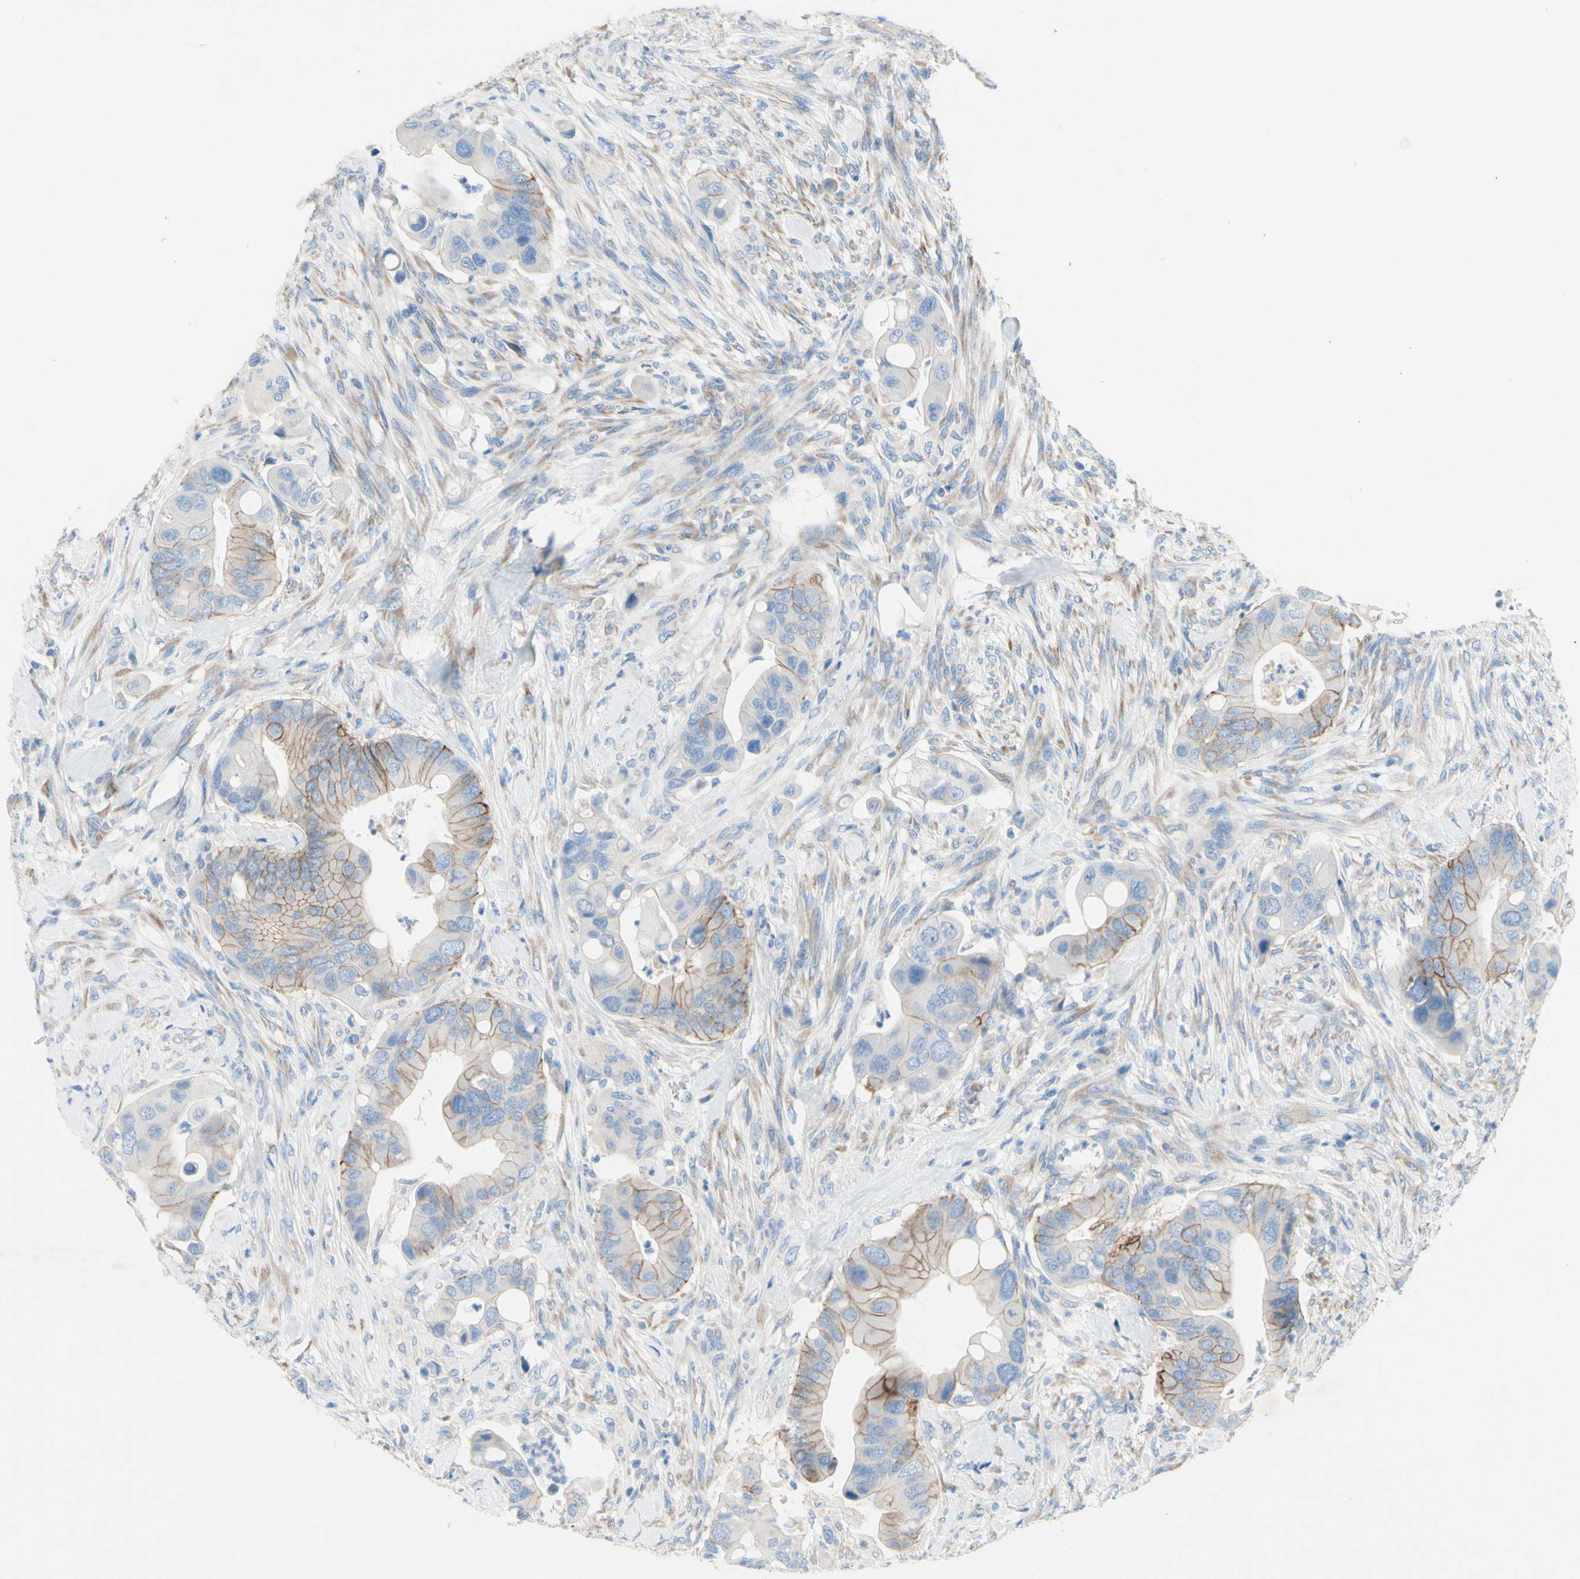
{"staining": {"intensity": "moderate", "quantity": "25%-75%", "location": "cytoplasmic/membranous"}, "tissue": "colorectal cancer", "cell_type": "Tumor cells", "image_type": "cancer", "snomed": [{"axis": "morphology", "description": "Adenocarcinoma, NOS"}, {"axis": "topography", "description": "Rectum"}], "caption": "Immunohistochemistry (IHC) photomicrograph of human colorectal cancer (adenocarcinoma) stained for a protein (brown), which displays medium levels of moderate cytoplasmic/membranous staining in about 25%-75% of tumor cells.", "gene": "TMIGD2", "patient": {"sex": "female", "age": 57}}